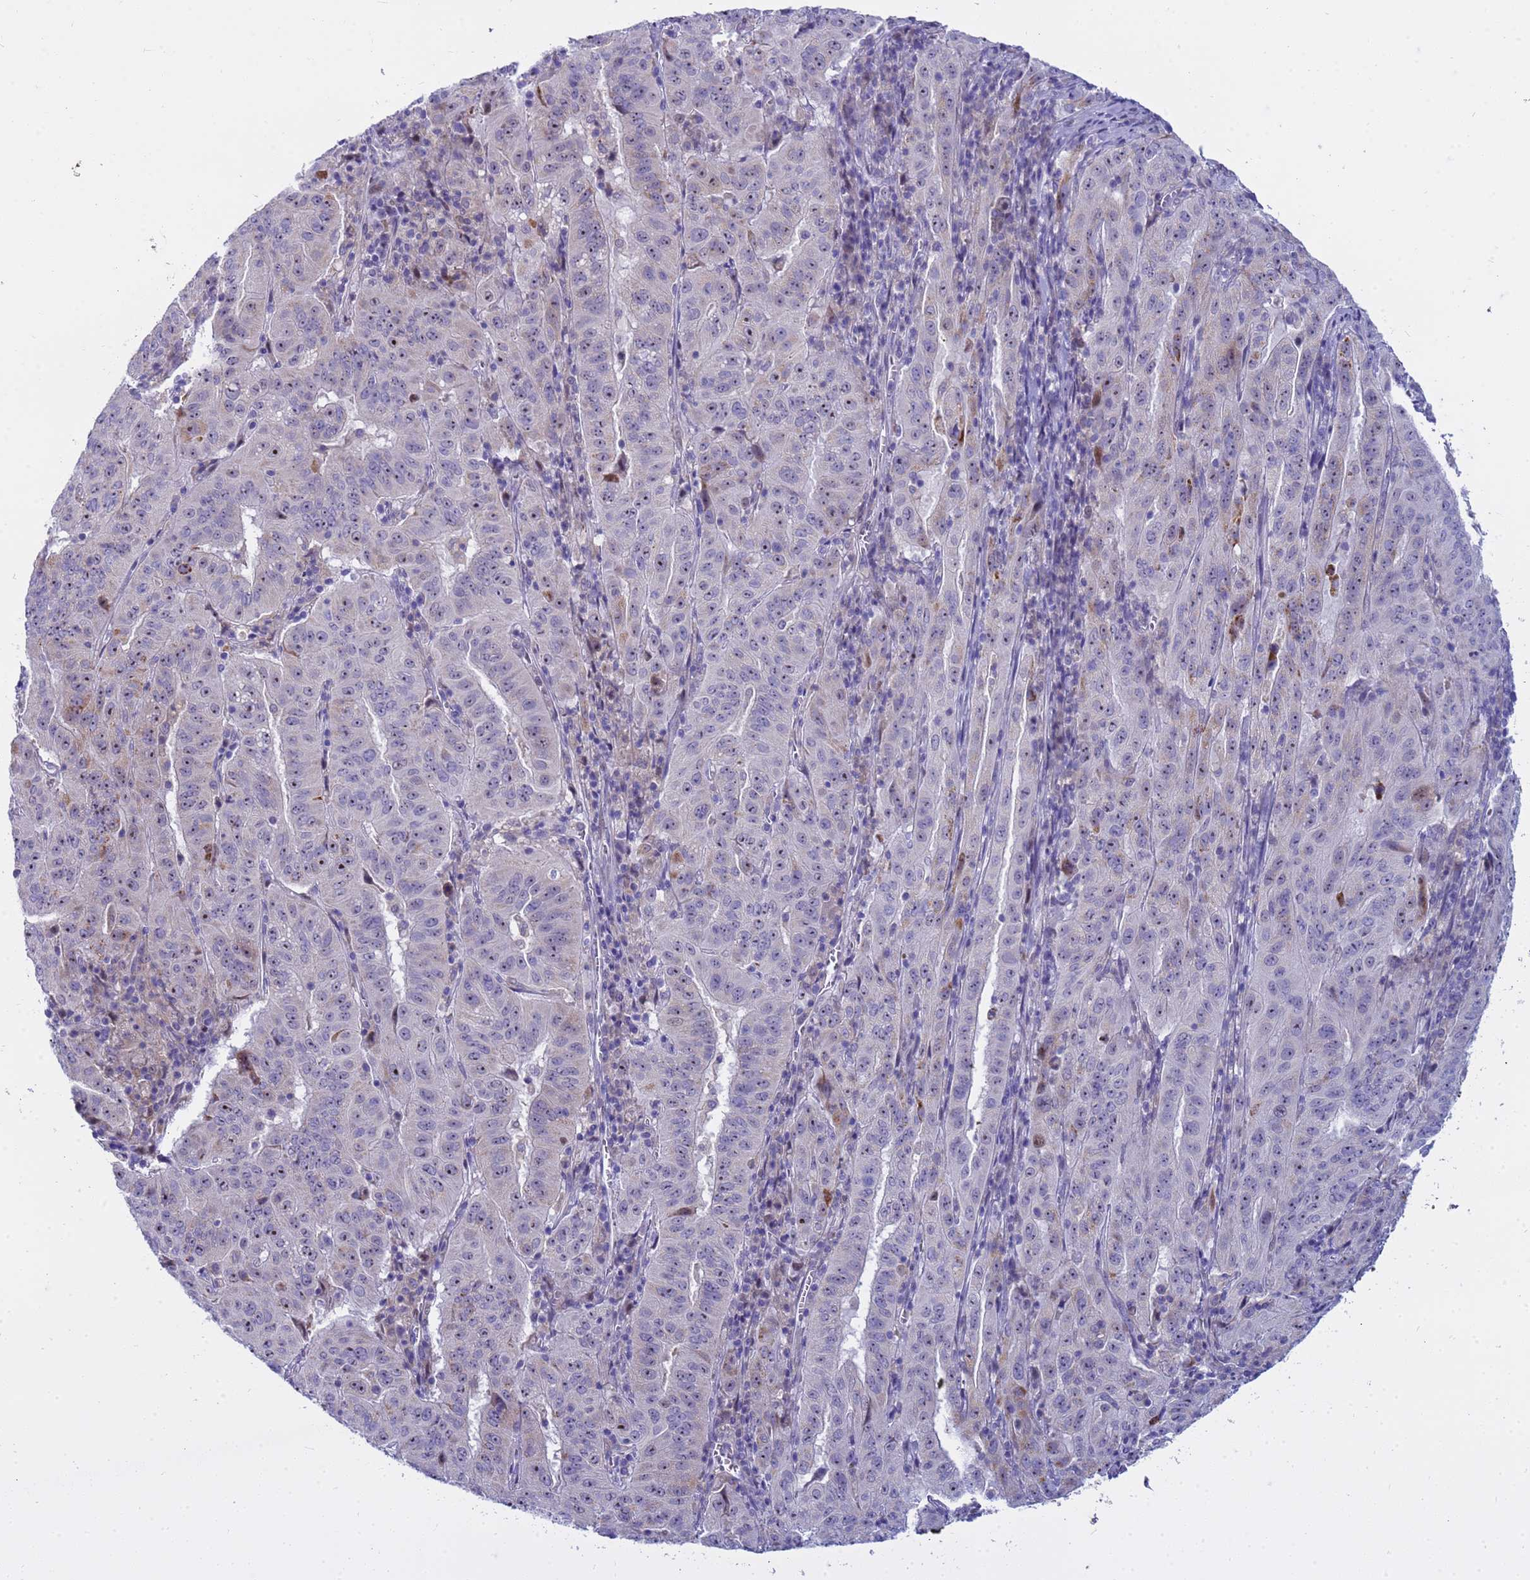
{"staining": {"intensity": "moderate", "quantity": "<25%", "location": "nuclear"}, "tissue": "pancreatic cancer", "cell_type": "Tumor cells", "image_type": "cancer", "snomed": [{"axis": "morphology", "description": "Adenocarcinoma, NOS"}, {"axis": "topography", "description": "Pancreas"}], "caption": "Pancreatic adenocarcinoma stained with a brown dye displays moderate nuclear positive expression in about <25% of tumor cells.", "gene": "LRATD1", "patient": {"sex": "male", "age": 63}}